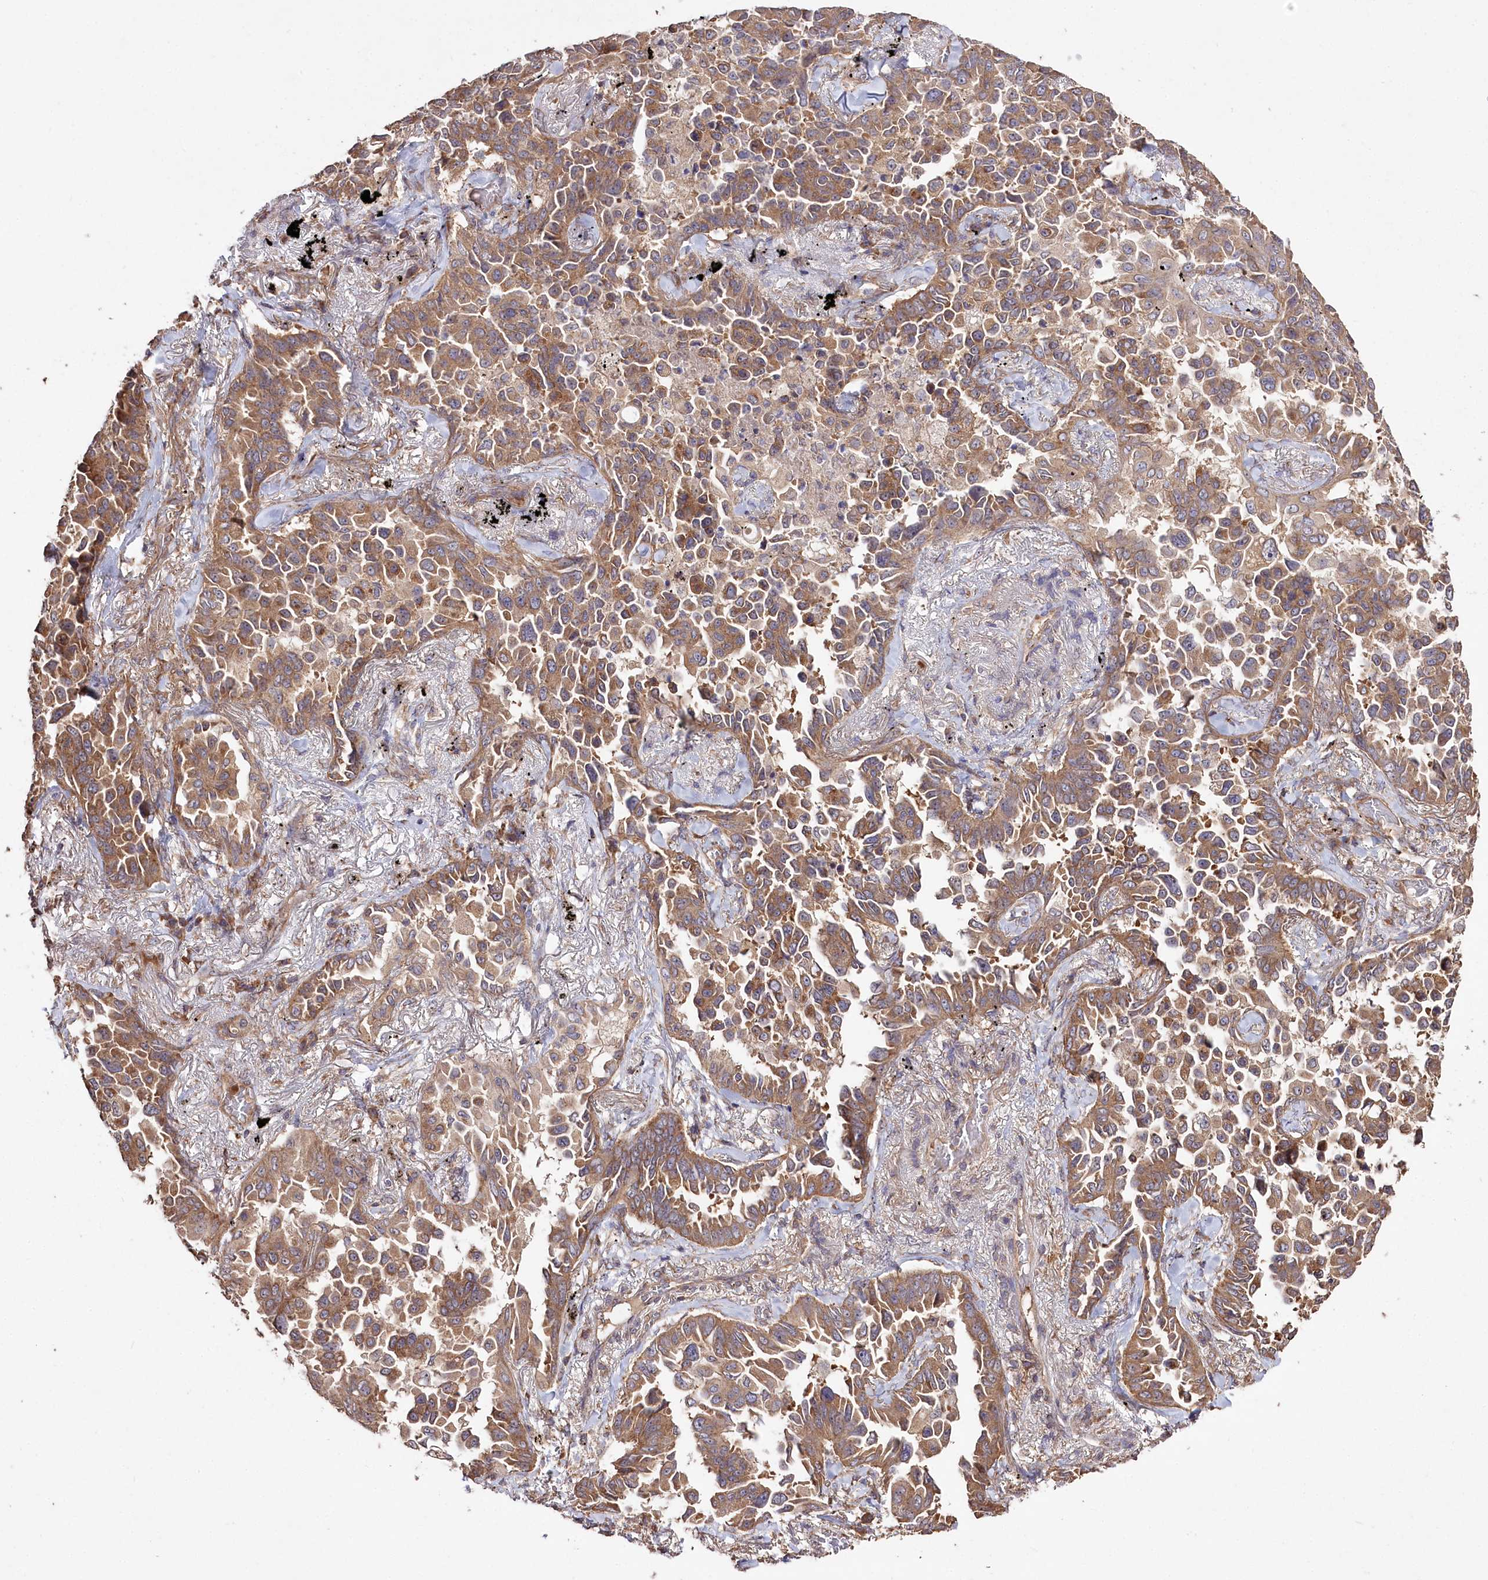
{"staining": {"intensity": "moderate", "quantity": ">75%", "location": "cytoplasmic/membranous"}, "tissue": "lung cancer", "cell_type": "Tumor cells", "image_type": "cancer", "snomed": [{"axis": "morphology", "description": "Adenocarcinoma, NOS"}, {"axis": "topography", "description": "Lung"}], "caption": "The image demonstrates staining of lung cancer, revealing moderate cytoplasmic/membranous protein staining (brown color) within tumor cells.", "gene": "PRSS53", "patient": {"sex": "female", "age": 67}}